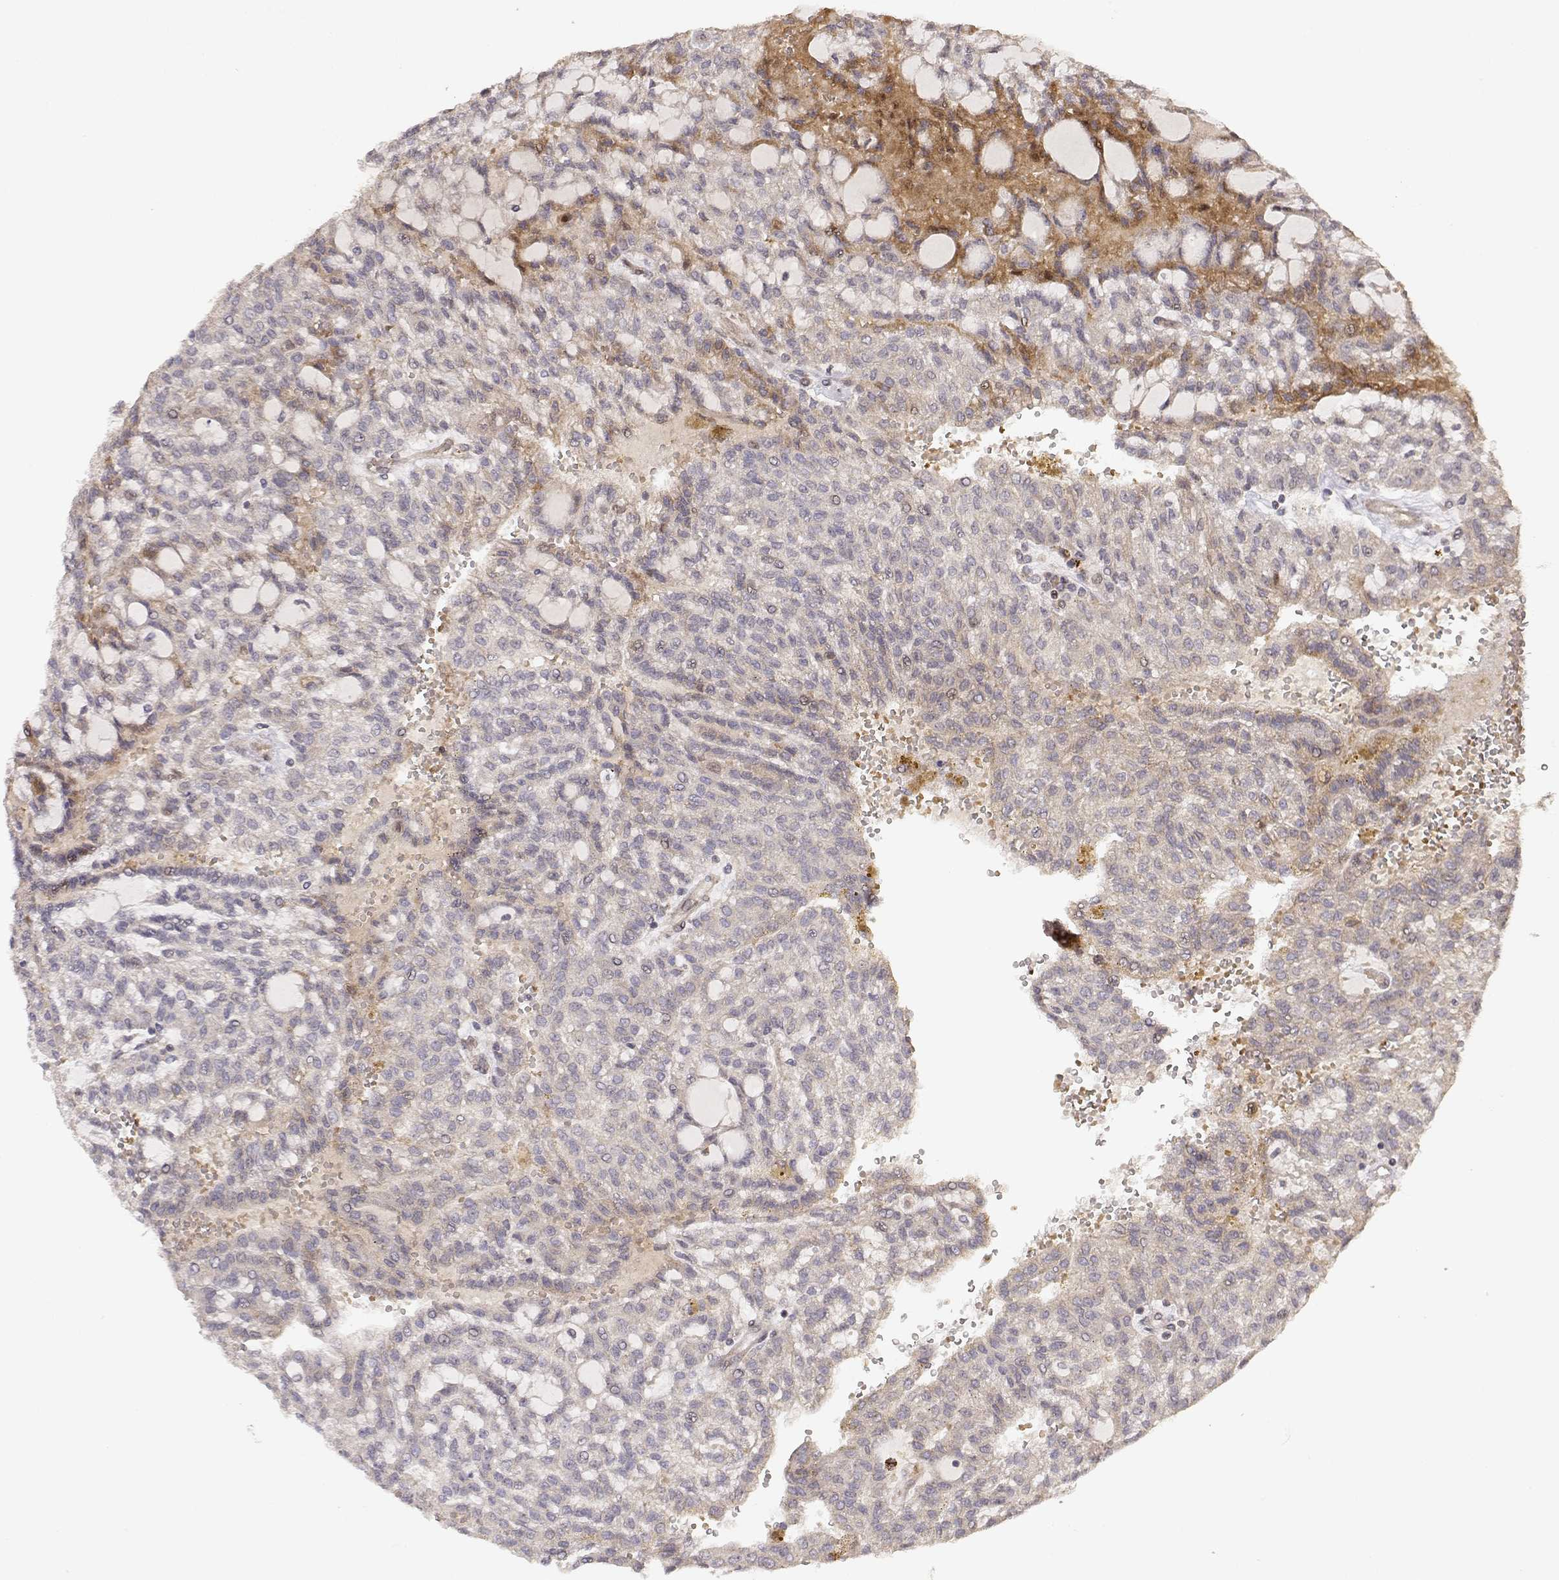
{"staining": {"intensity": "weak", "quantity": ">75%", "location": "cytoplasmic/membranous"}, "tissue": "renal cancer", "cell_type": "Tumor cells", "image_type": "cancer", "snomed": [{"axis": "morphology", "description": "Adenocarcinoma, NOS"}, {"axis": "topography", "description": "Kidney"}], "caption": "Renal adenocarcinoma stained with a brown dye reveals weak cytoplasmic/membranous positive staining in about >75% of tumor cells.", "gene": "PICK1", "patient": {"sex": "male", "age": 63}}